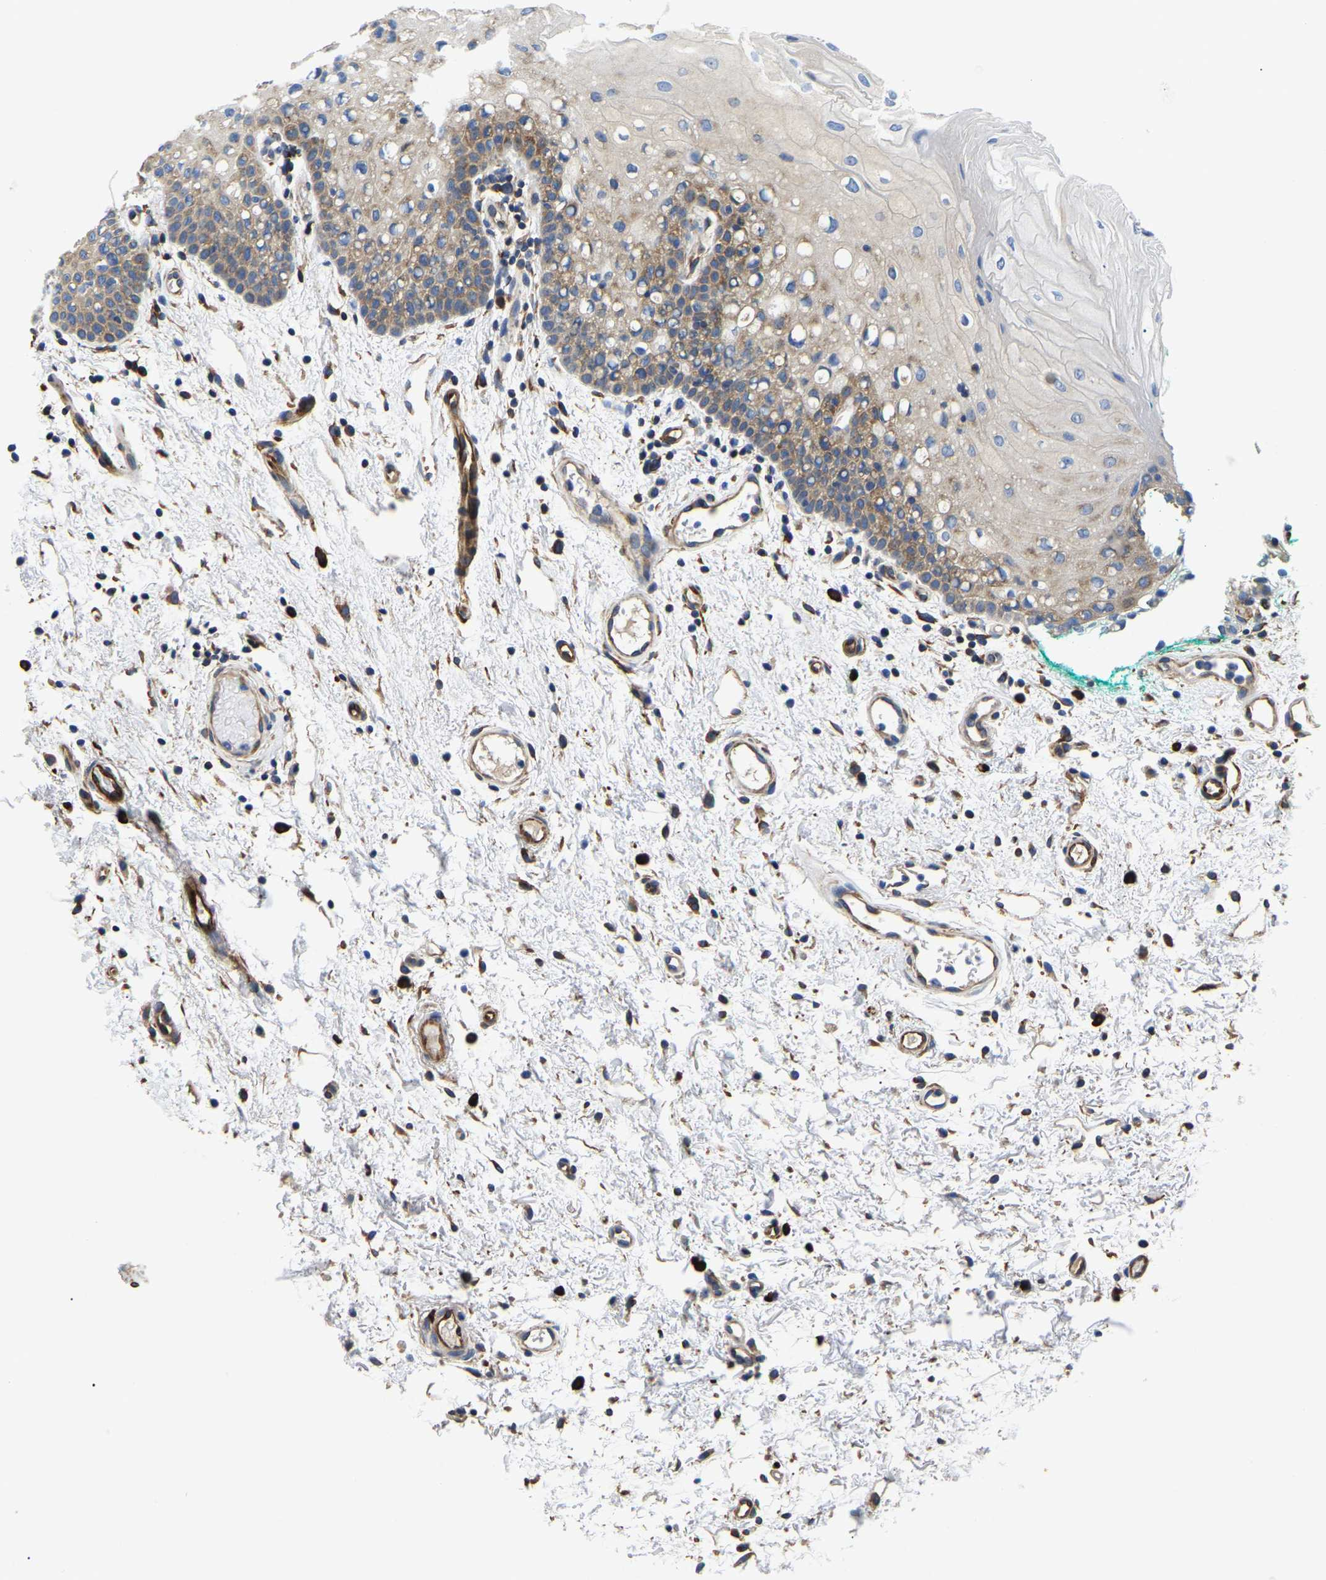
{"staining": {"intensity": "weak", "quantity": "<25%", "location": "cytoplasmic/membranous"}, "tissue": "oral mucosa", "cell_type": "Squamous epithelial cells", "image_type": "normal", "snomed": [{"axis": "morphology", "description": "Normal tissue, NOS"}, {"axis": "morphology", "description": "Squamous cell carcinoma, NOS"}, {"axis": "topography", "description": "Oral tissue"}, {"axis": "topography", "description": "Salivary gland"}, {"axis": "topography", "description": "Head-Neck"}], "caption": "The histopathology image demonstrates no significant positivity in squamous epithelial cells of oral mucosa. (Immunohistochemistry, brightfield microscopy, high magnification).", "gene": "DUSP8", "patient": {"sex": "female", "age": 62}}